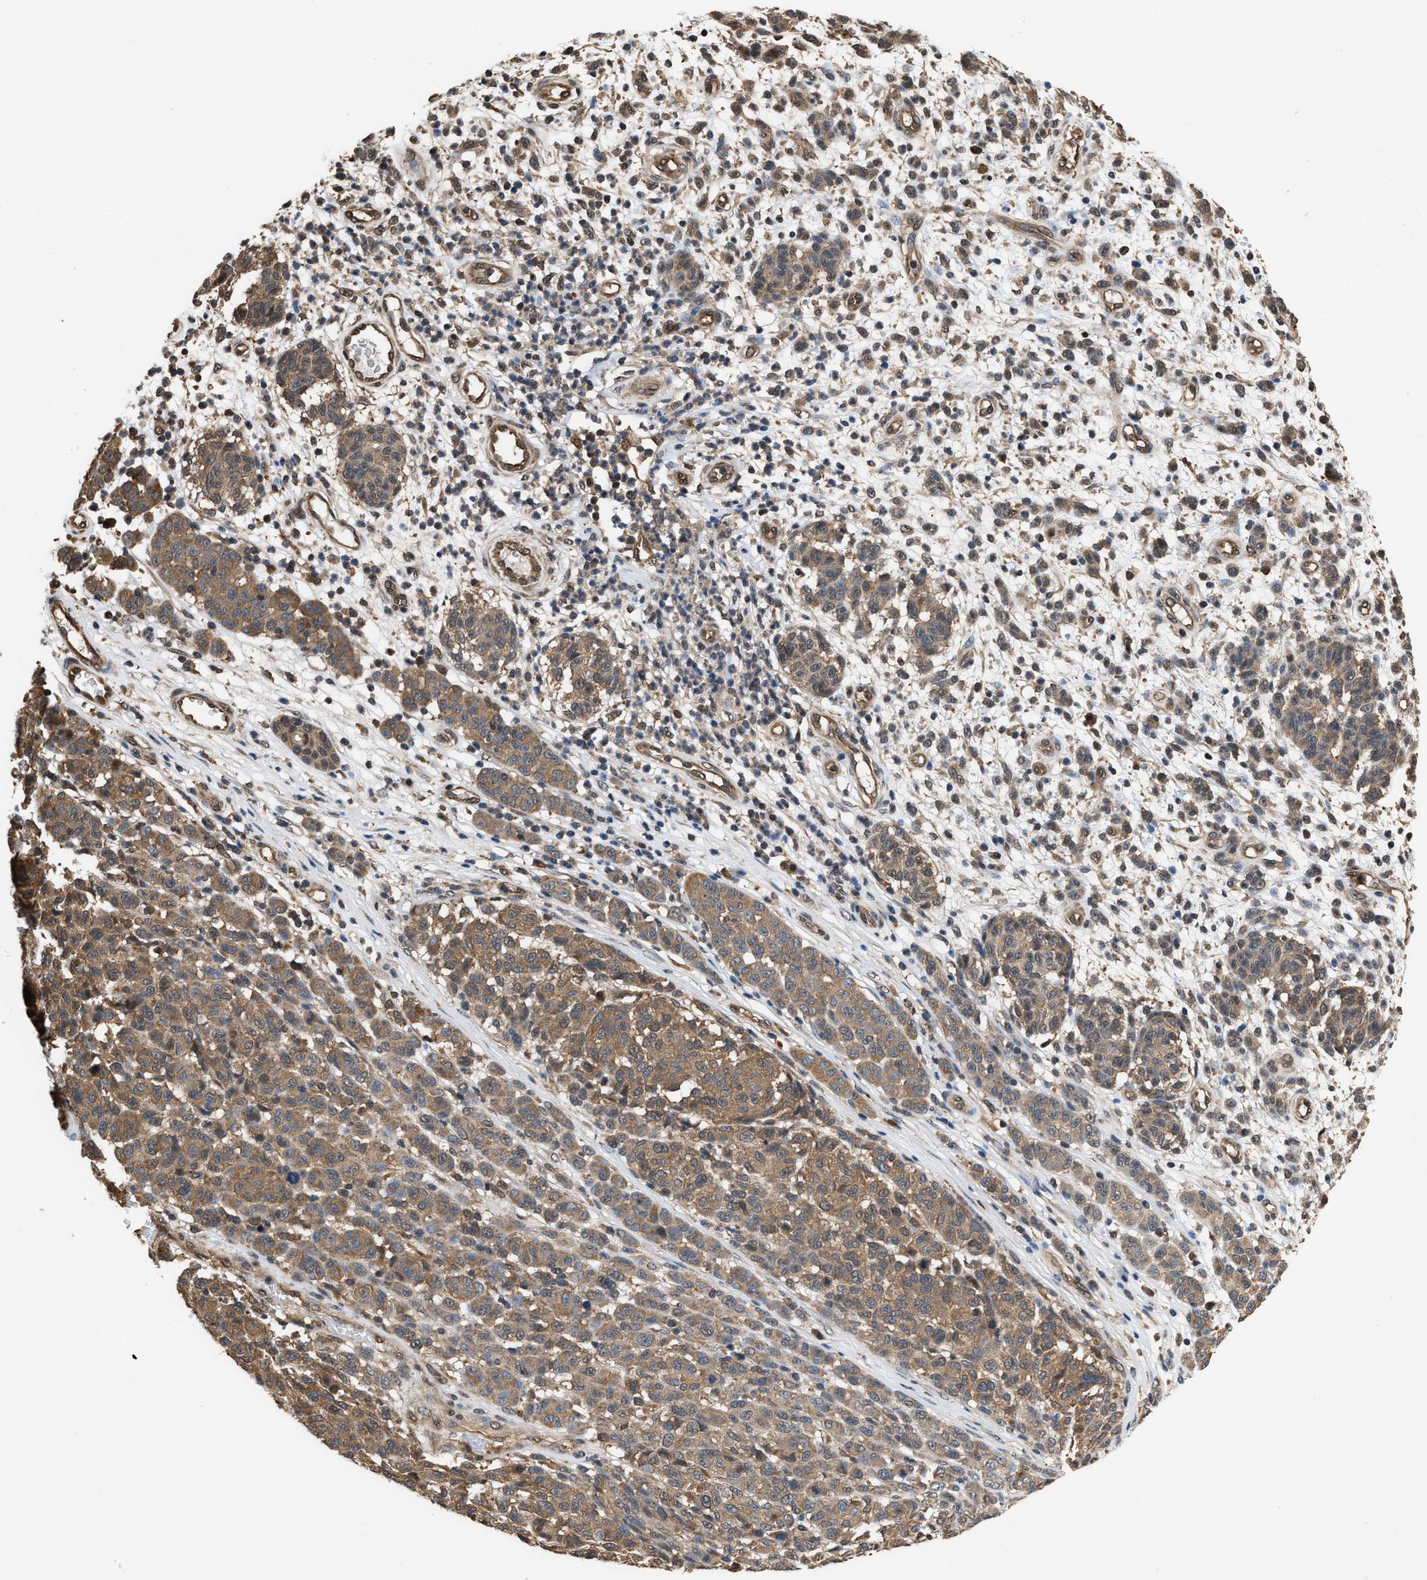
{"staining": {"intensity": "moderate", "quantity": ">75%", "location": "cytoplasmic/membranous"}, "tissue": "melanoma", "cell_type": "Tumor cells", "image_type": "cancer", "snomed": [{"axis": "morphology", "description": "Malignant melanoma, NOS"}, {"axis": "topography", "description": "Skin"}], "caption": "Immunohistochemical staining of human melanoma shows medium levels of moderate cytoplasmic/membranous positivity in about >75% of tumor cells.", "gene": "SCAI", "patient": {"sex": "male", "age": 59}}